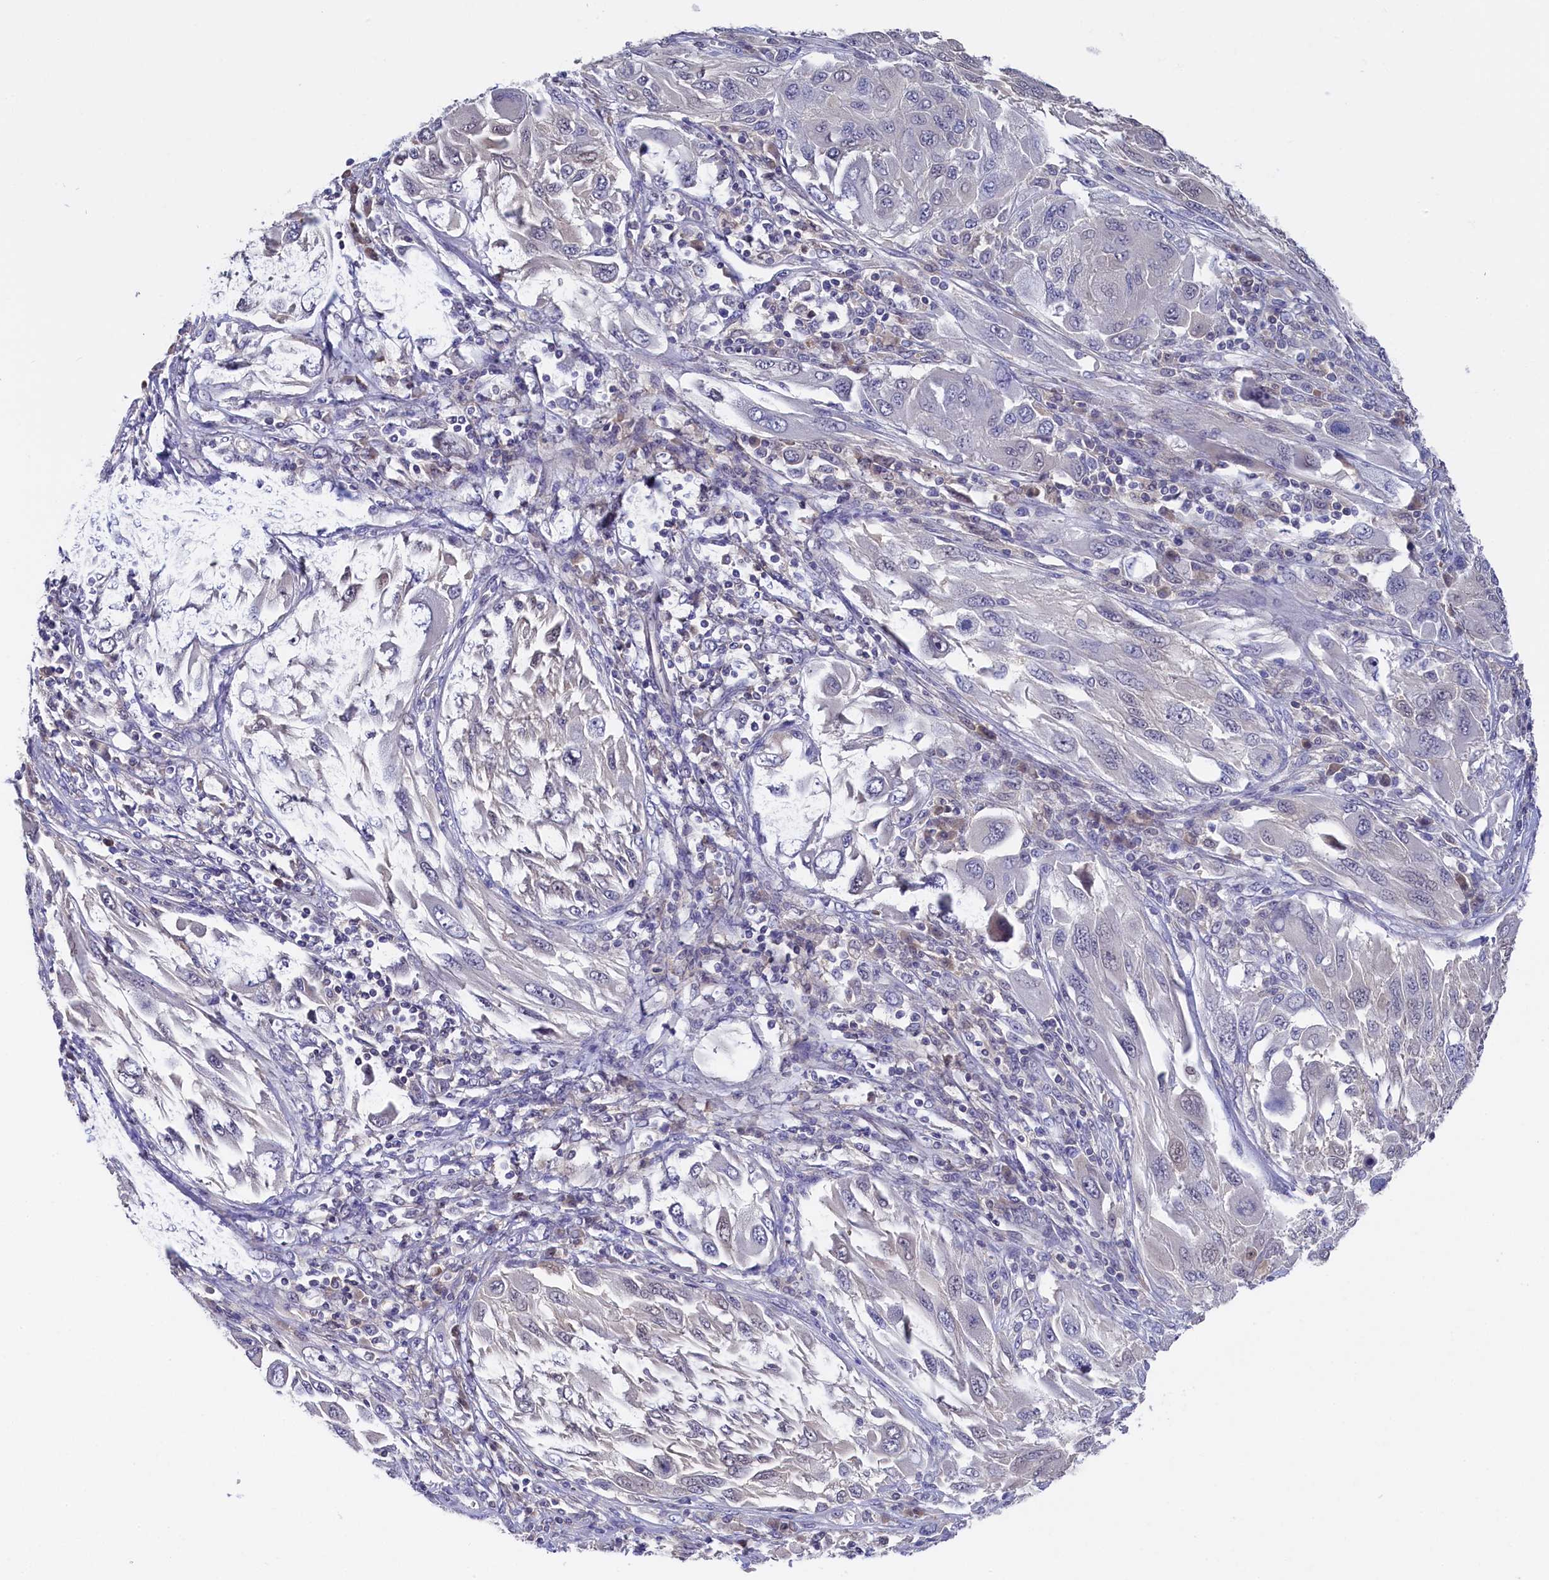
{"staining": {"intensity": "negative", "quantity": "none", "location": "none"}, "tissue": "melanoma", "cell_type": "Tumor cells", "image_type": "cancer", "snomed": [{"axis": "morphology", "description": "Malignant melanoma, NOS"}, {"axis": "topography", "description": "Skin"}], "caption": "IHC of melanoma exhibits no staining in tumor cells.", "gene": "C11orf54", "patient": {"sex": "female", "age": 91}}